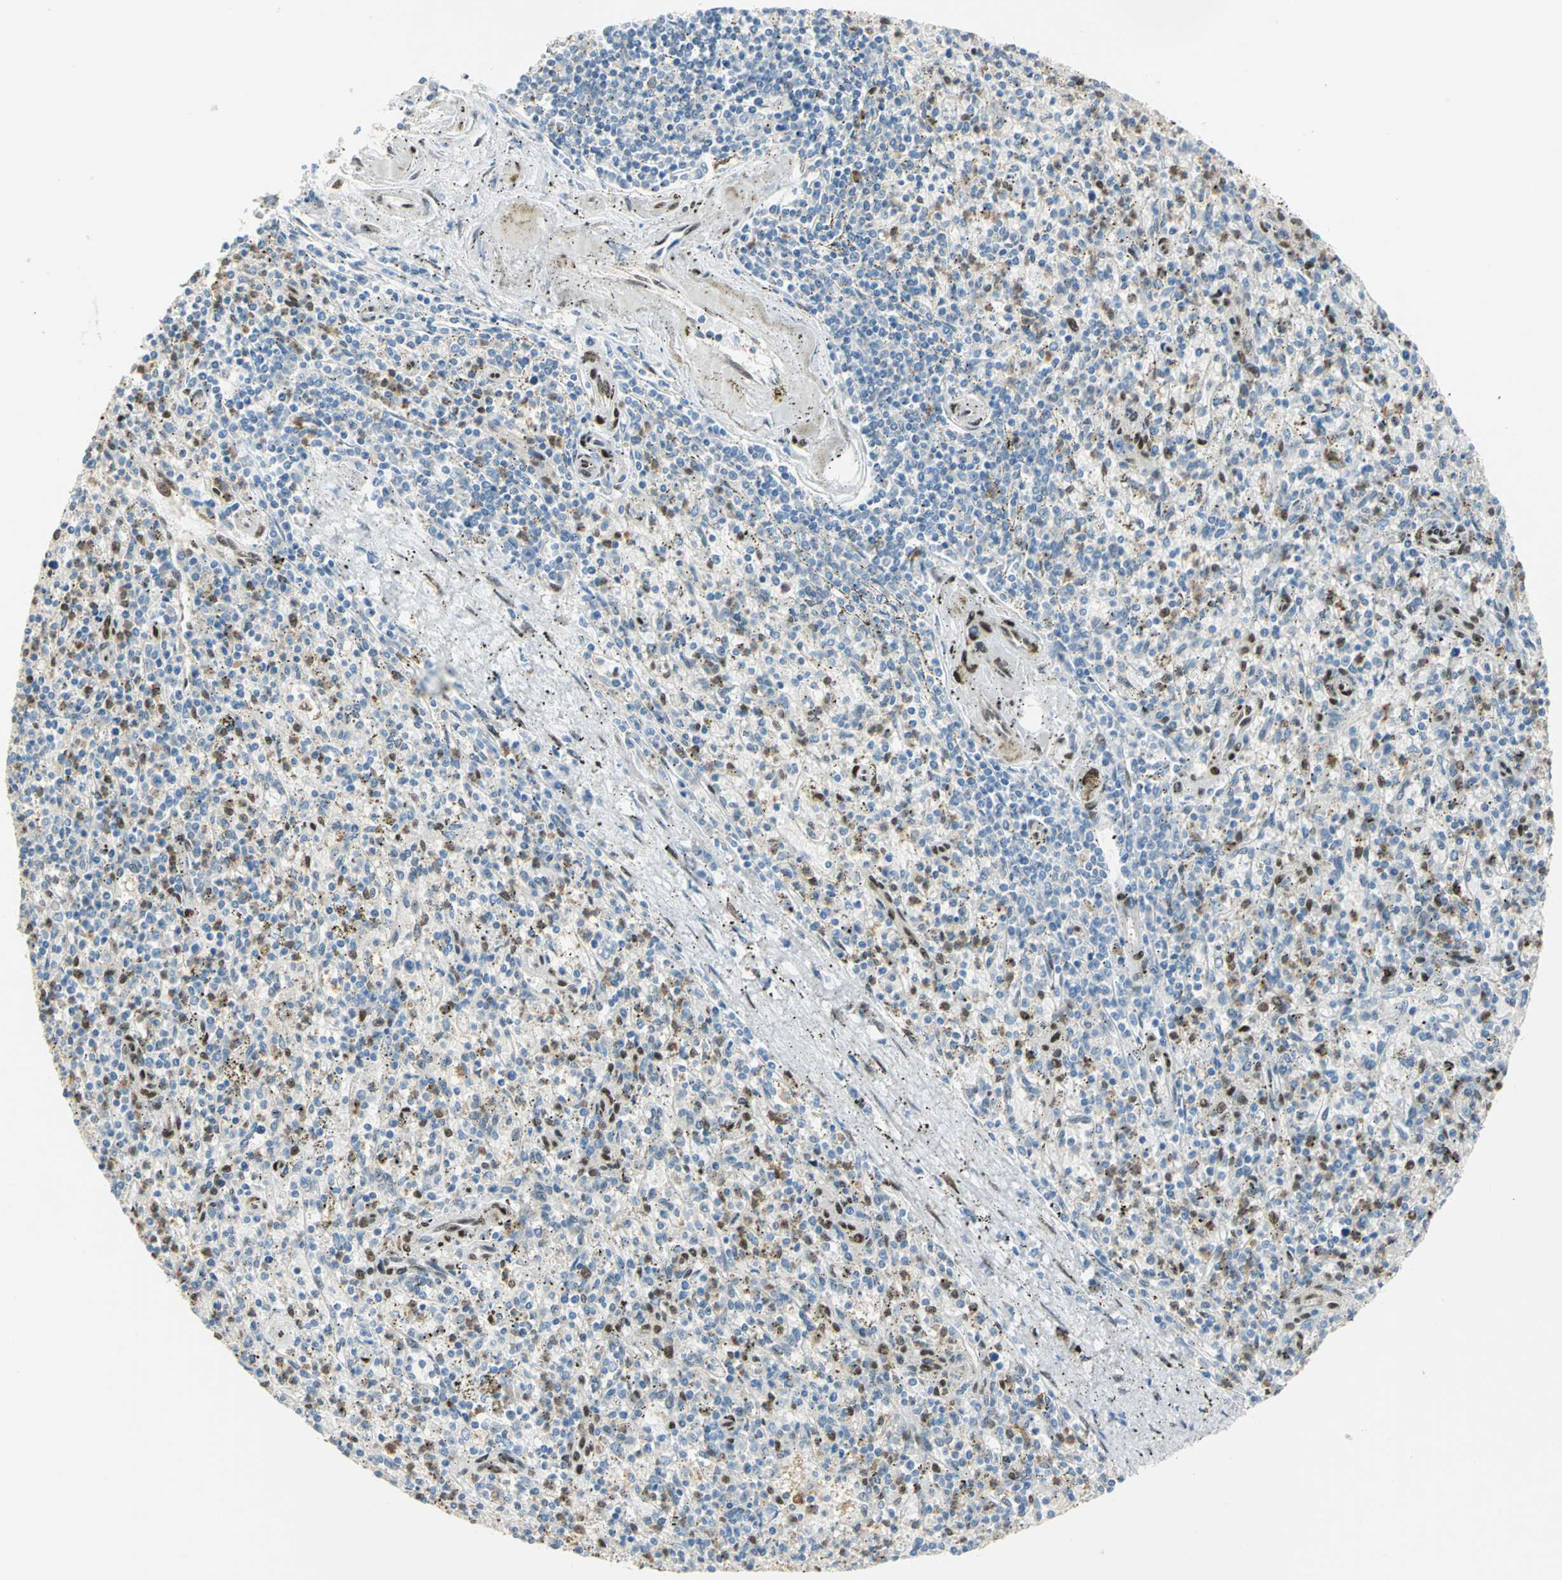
{"staining": {"intensity": "moderate", "quantity": "25%-75%", "location": "cytoplasmic/membranous,nuclear"}, "tissue": "spleen", "cell_type": "Cells in red pulp", "image_type": "normal", "snomed": [{"axis": "morphology", "description": "Normal tissue, NOS"}, {"axis": "topography", "description": "Spleen"}], "caption": "DAB immunohistochemical staining of benign spleen displays moderate cytoplasmic/membranous,nuclear protein expression in approximately 25%-75% of cells in red pulp. The staining was performed using DAB (3,3'-diaminobenzidine) to visualize the protein expression in brown, while the nuclei were stained in blue with hematoxylin (Magnification: 20x).", "gene": "RBFOX2", "patient": {"sex": "male", "age": 72}}